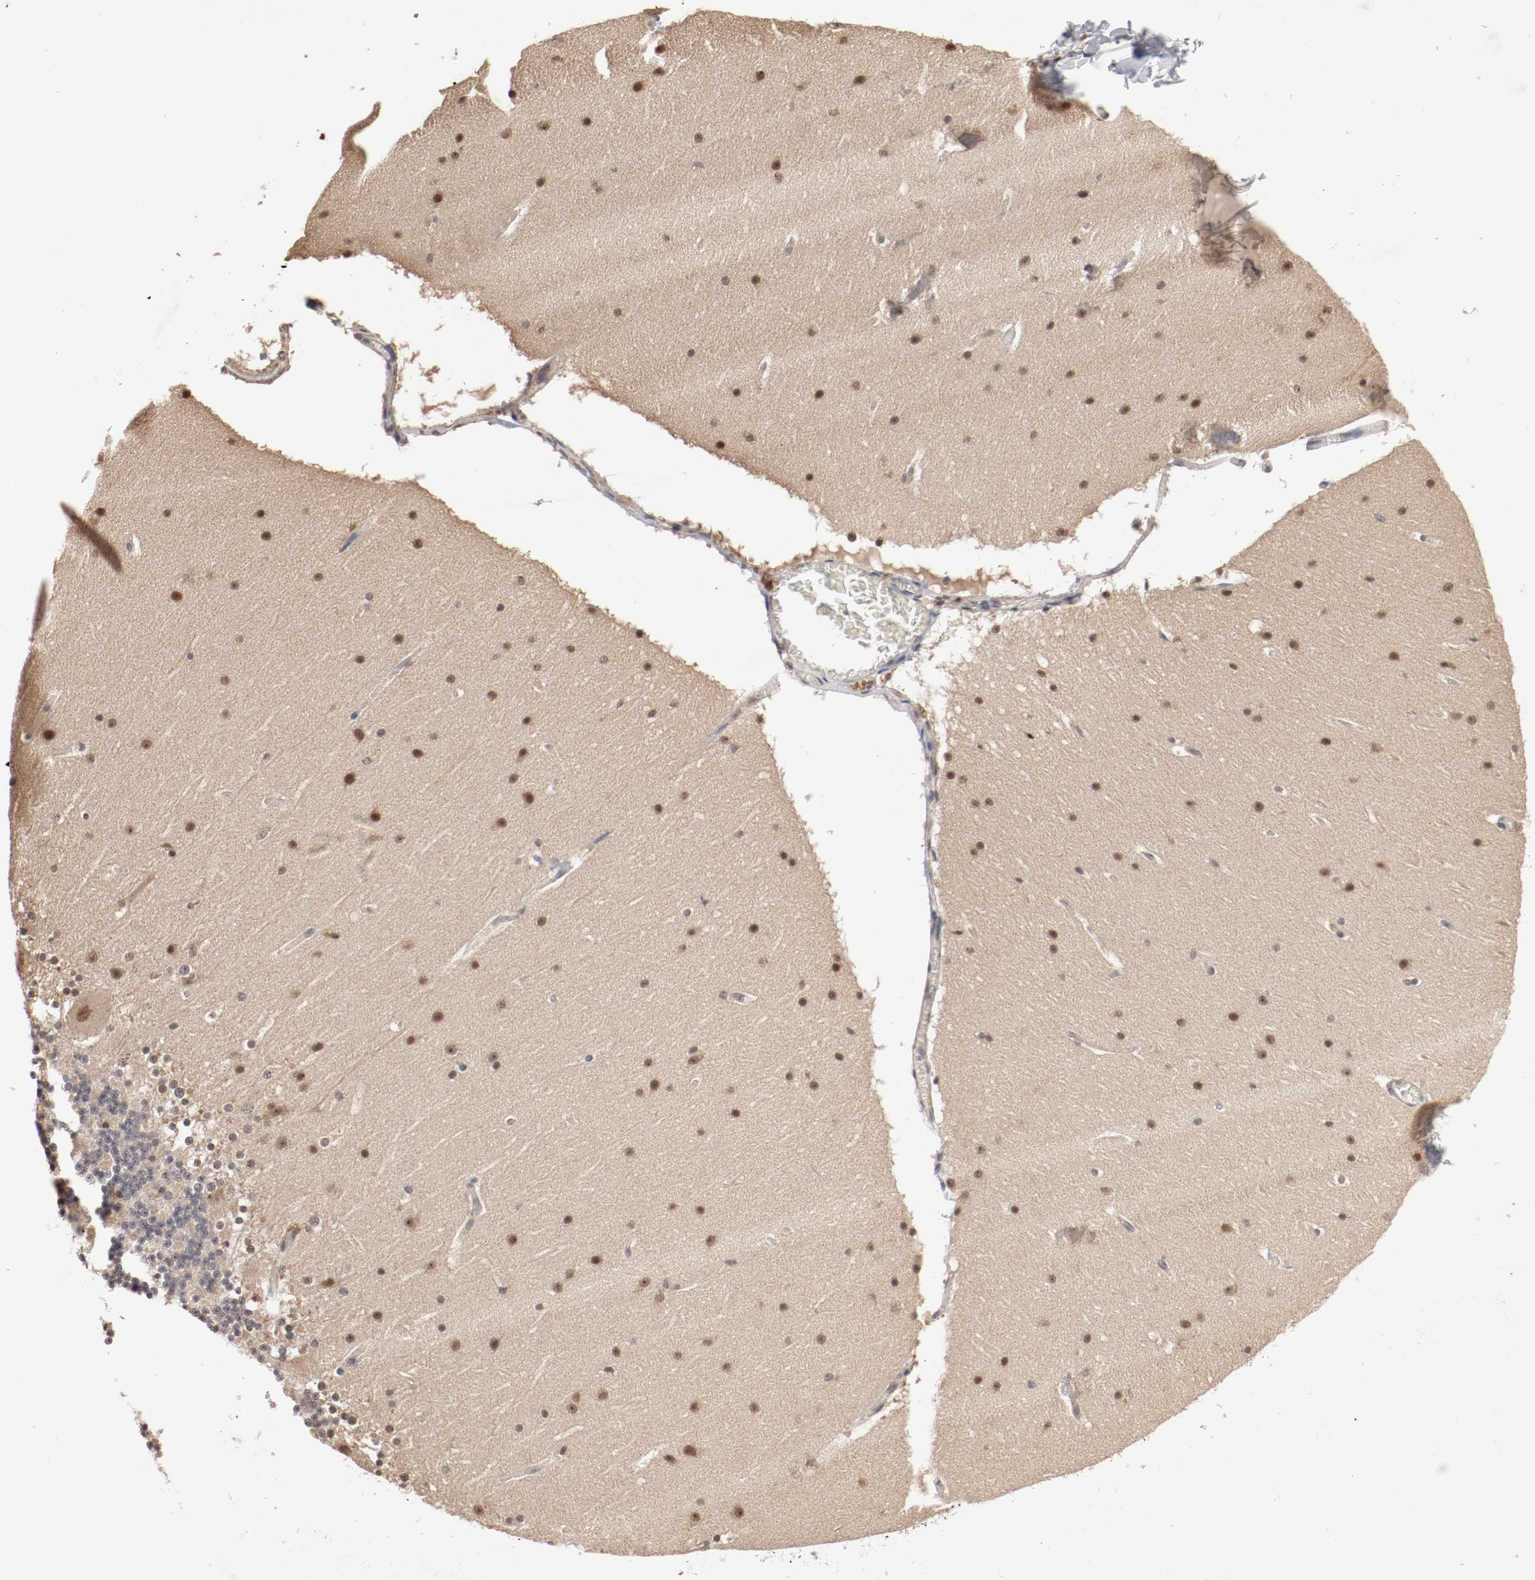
{"staining": {"intensity": "strong", "quantity": "<25%", "location": "cytoplasmic/membranous,nuclear"}, "tissue": "cerebellum", "cell_type": "Cells in granular layer", "image_type": "normal", "snomed": [{"axis": "morphology", "description": "Normal tissue, NOS"}, {"axis": "topography", "description": "Cerebellum"}], "caption": "Immunohistochemical staining of normal human cerebellum demonstrates <25% levels of strong cytoplasmic/membranous,nuclear protein staining in about <25% of cells in granular layer. (DAB (3,3'-diaminobenzidine) IHC with brightfield microscopy, high magnification).", "gene": "CSNK2B", "patient": {"sex": "female", "age": 19}}